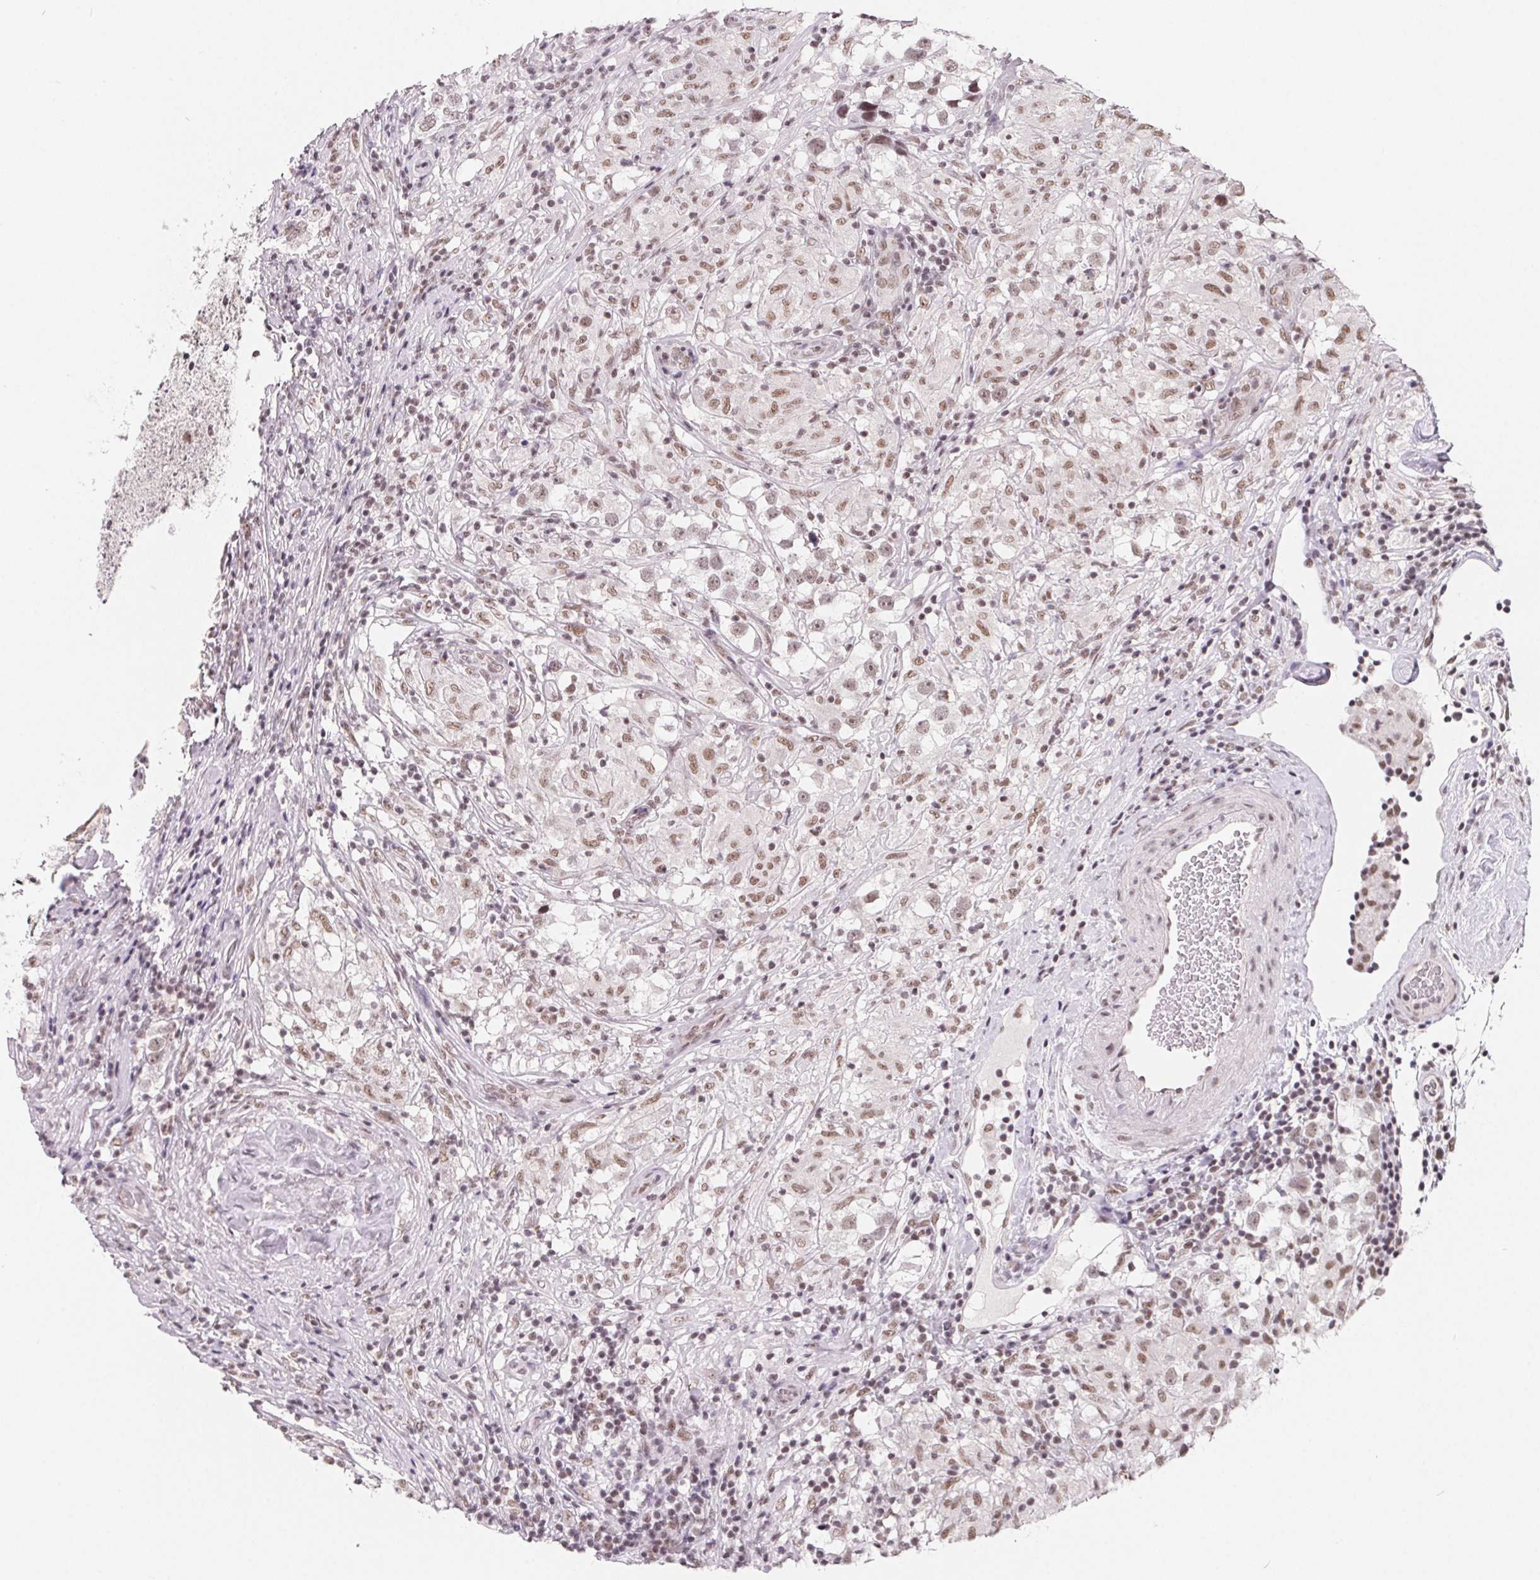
{"staining": {"intensity": "weak", "quantity": ">75%", "location": "nuclear"}, "tissue": "testis cancer", "cell_type": "Tumor cells", "image_type": "cancer", "snomed": [{"axis": "morphology", "description": "Seminoma, NOS"}, {"axis": "topography", "description": "Testis"}], "caption": "Testis cancer (seminoma) tissue exhibits weak nuclear staining in approximately >75% of tumor cells The staining was performed using DAB (3,3'-diaminobenzidine) to visualize the protein expression in brown, while the nuclei were stained in blue with hematoxylin (Magnification: 20x).", "gene": "TCERG1", "patient": {"sex": "male", "age": 46}}